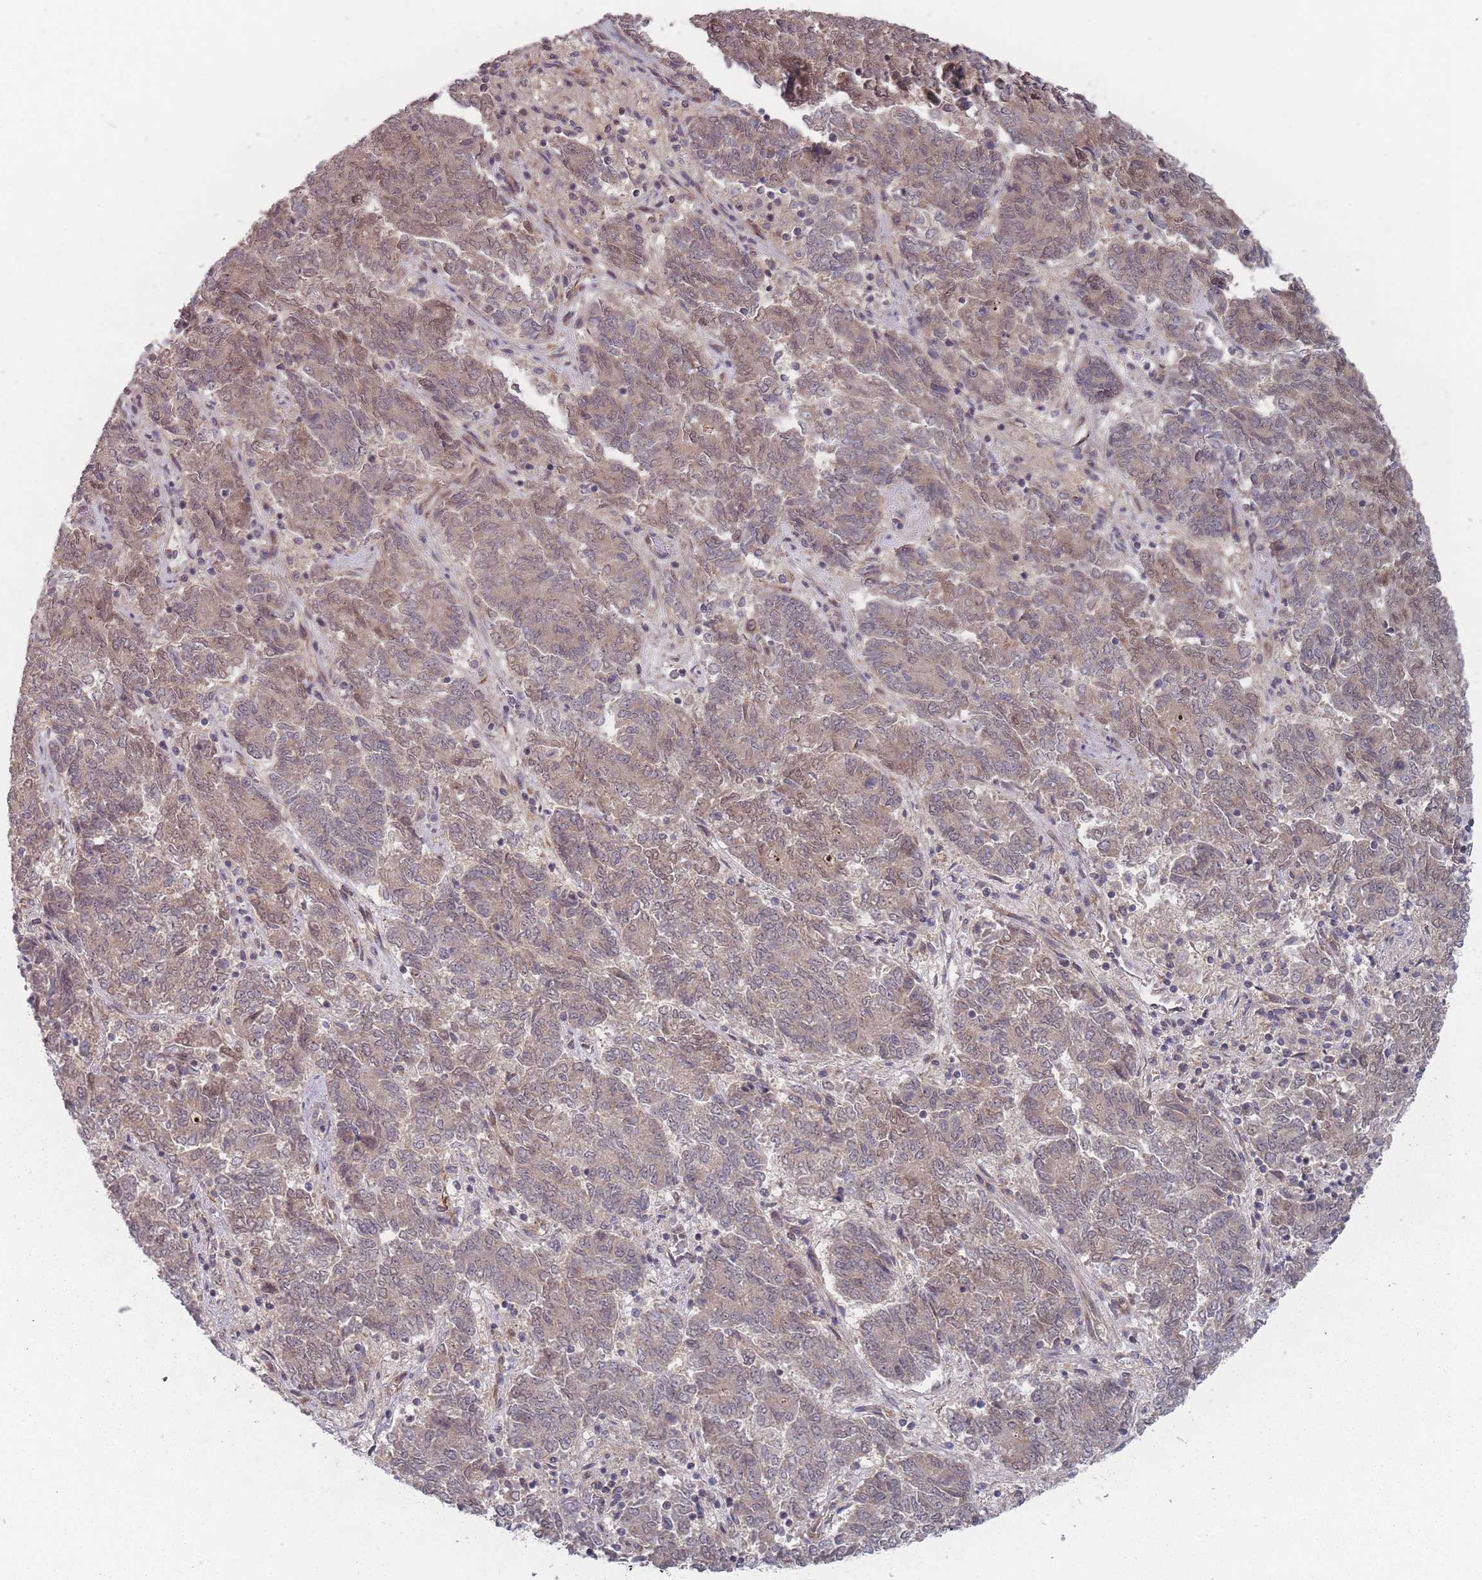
{"staining": {"intensity": "weak", "quantity": "25%-75%", "location": "cytoplasmic/membranous,nuclear"}, "tissue": "endometrial cancer", "cell_type": "Tumor cells", "image_type": "cancer", "snomed": [{"axis": "morphology", "description": "Adenocarcinoma, NOS"}, {"axis": "topography", "description": "Endometrium"}], "caption": "Human adenocarcinoma (endometrial) stained with a brown dye reveals weak cytoplasmic/membranous and nuclear positive expression in approximately 25%-75% of tumor cells.", "gene": "CNTRL", "patient": {"sex": "female", "age": 80}}